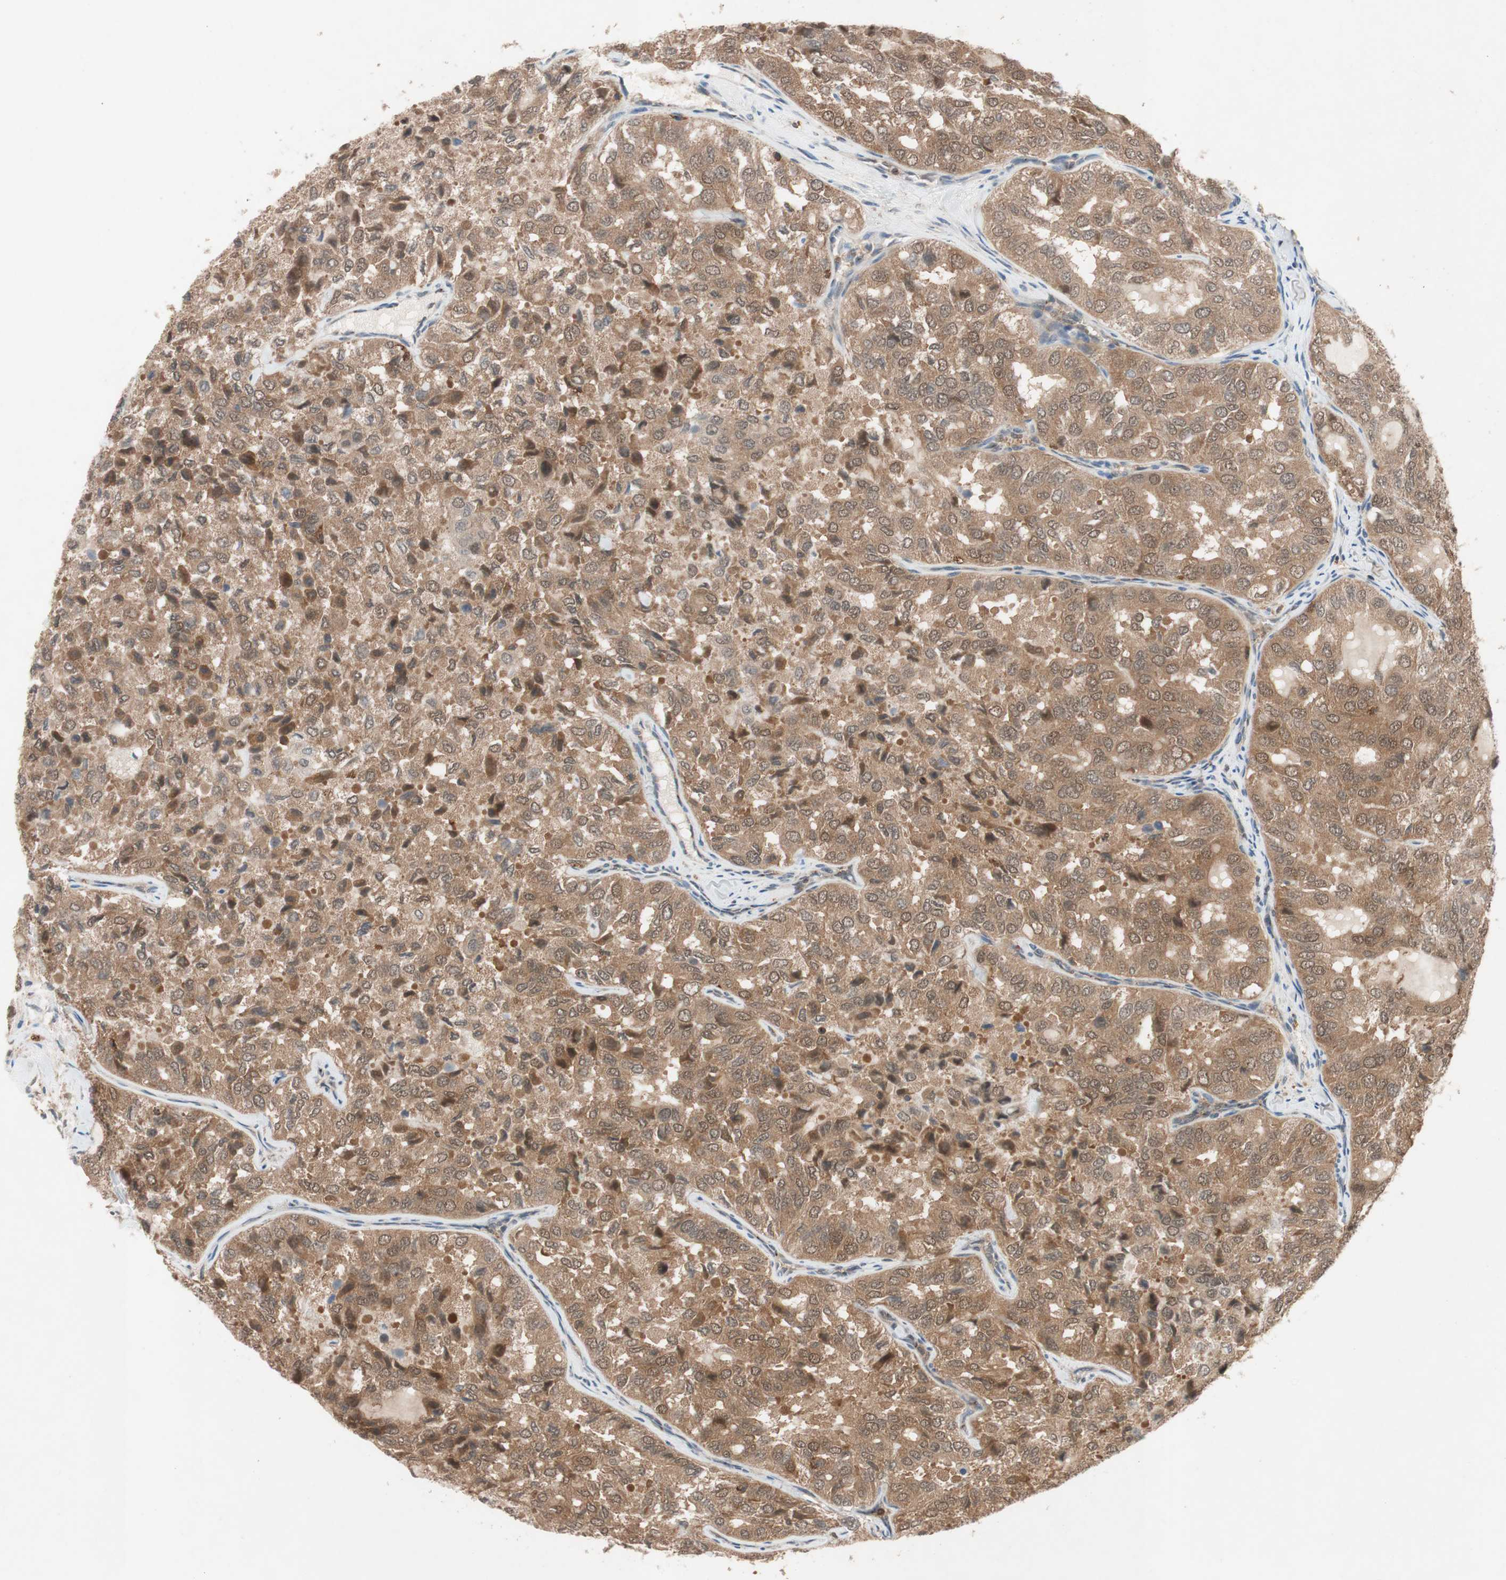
{"staining": {"intensity": "moderate", "quantity": ">75%", "location": "cytoplasmic/membranous"}, "tissue": "thyroid cancer", "cell_type": "Tumor cells", "image_type": "cancer", "snomed": [{"axis": "morphology", "description": "Follicular adenoma carcinoma, NOS"}, {"axis": "topography", "description": "Thyroid gland"}], "caption": "Immunohistochemical staining of thyroid cancer (follicular adenoma carcinoma) demonstrates moderate cytoplasmic/membranous protein positivity in about >75% of tumor cells. (DAB IHC, brown staining for protein, blue staining for nuclei).", "gene": "GALT", "patient": {"sex": "male", "age": 75}}